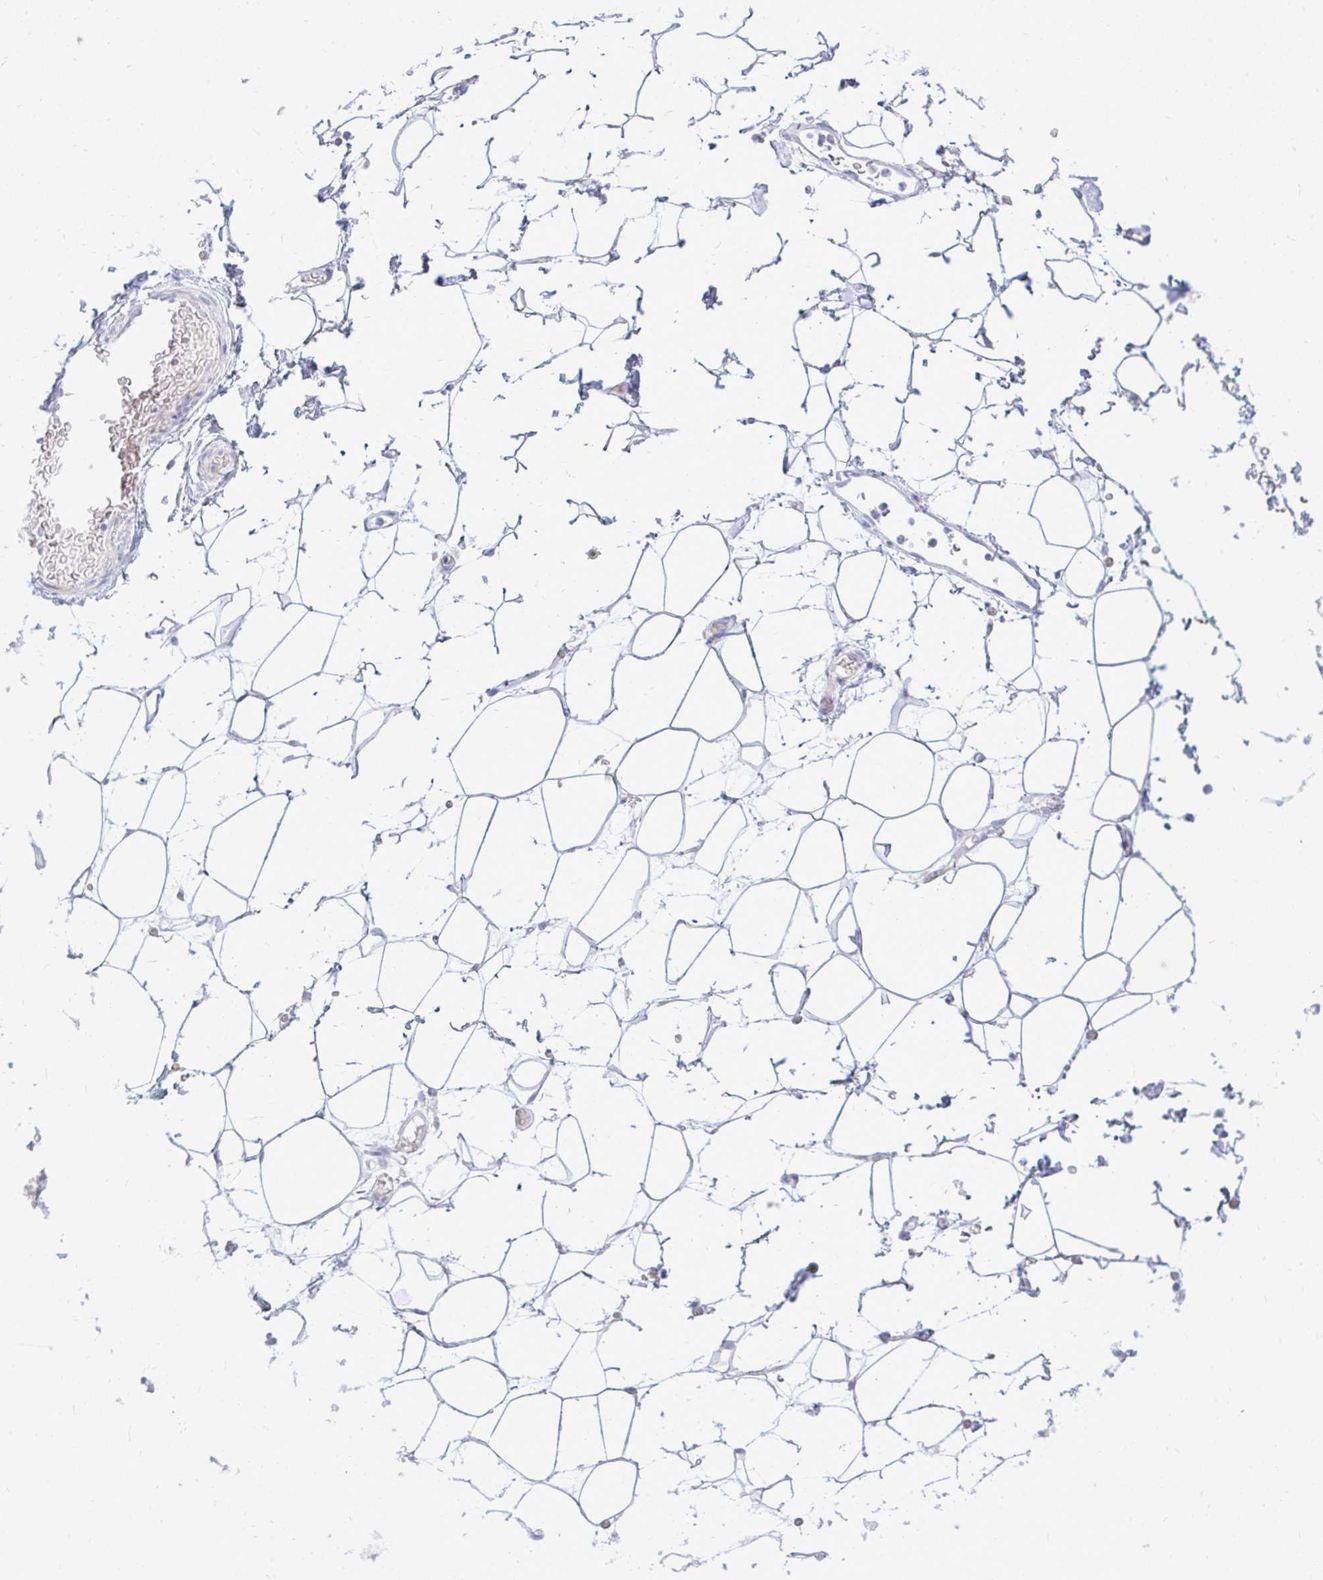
{"staining": {"intensity": "negative", "quantity": "none", "location": "none"}, "tissue": "adipose tissue", "cell_type": "Adipocytes", "image_type": "normal", "snomed": [{"axis": "morphology", "description": "Normal tissue, NOS"}, {"axis": "topography", "description": "Anal"}, {"axis": "topography", "description": "Peripheral nerve tissue"}], "caption": "A histopathology image of human adipose tissue is negative for staining in adipocytes. (DAB immunohistochemistry (IHC) visualized using brightfield microscopy, high magnification).", "gene": "TSPEAR", "patient": {"sex": "male", "age": 78}}